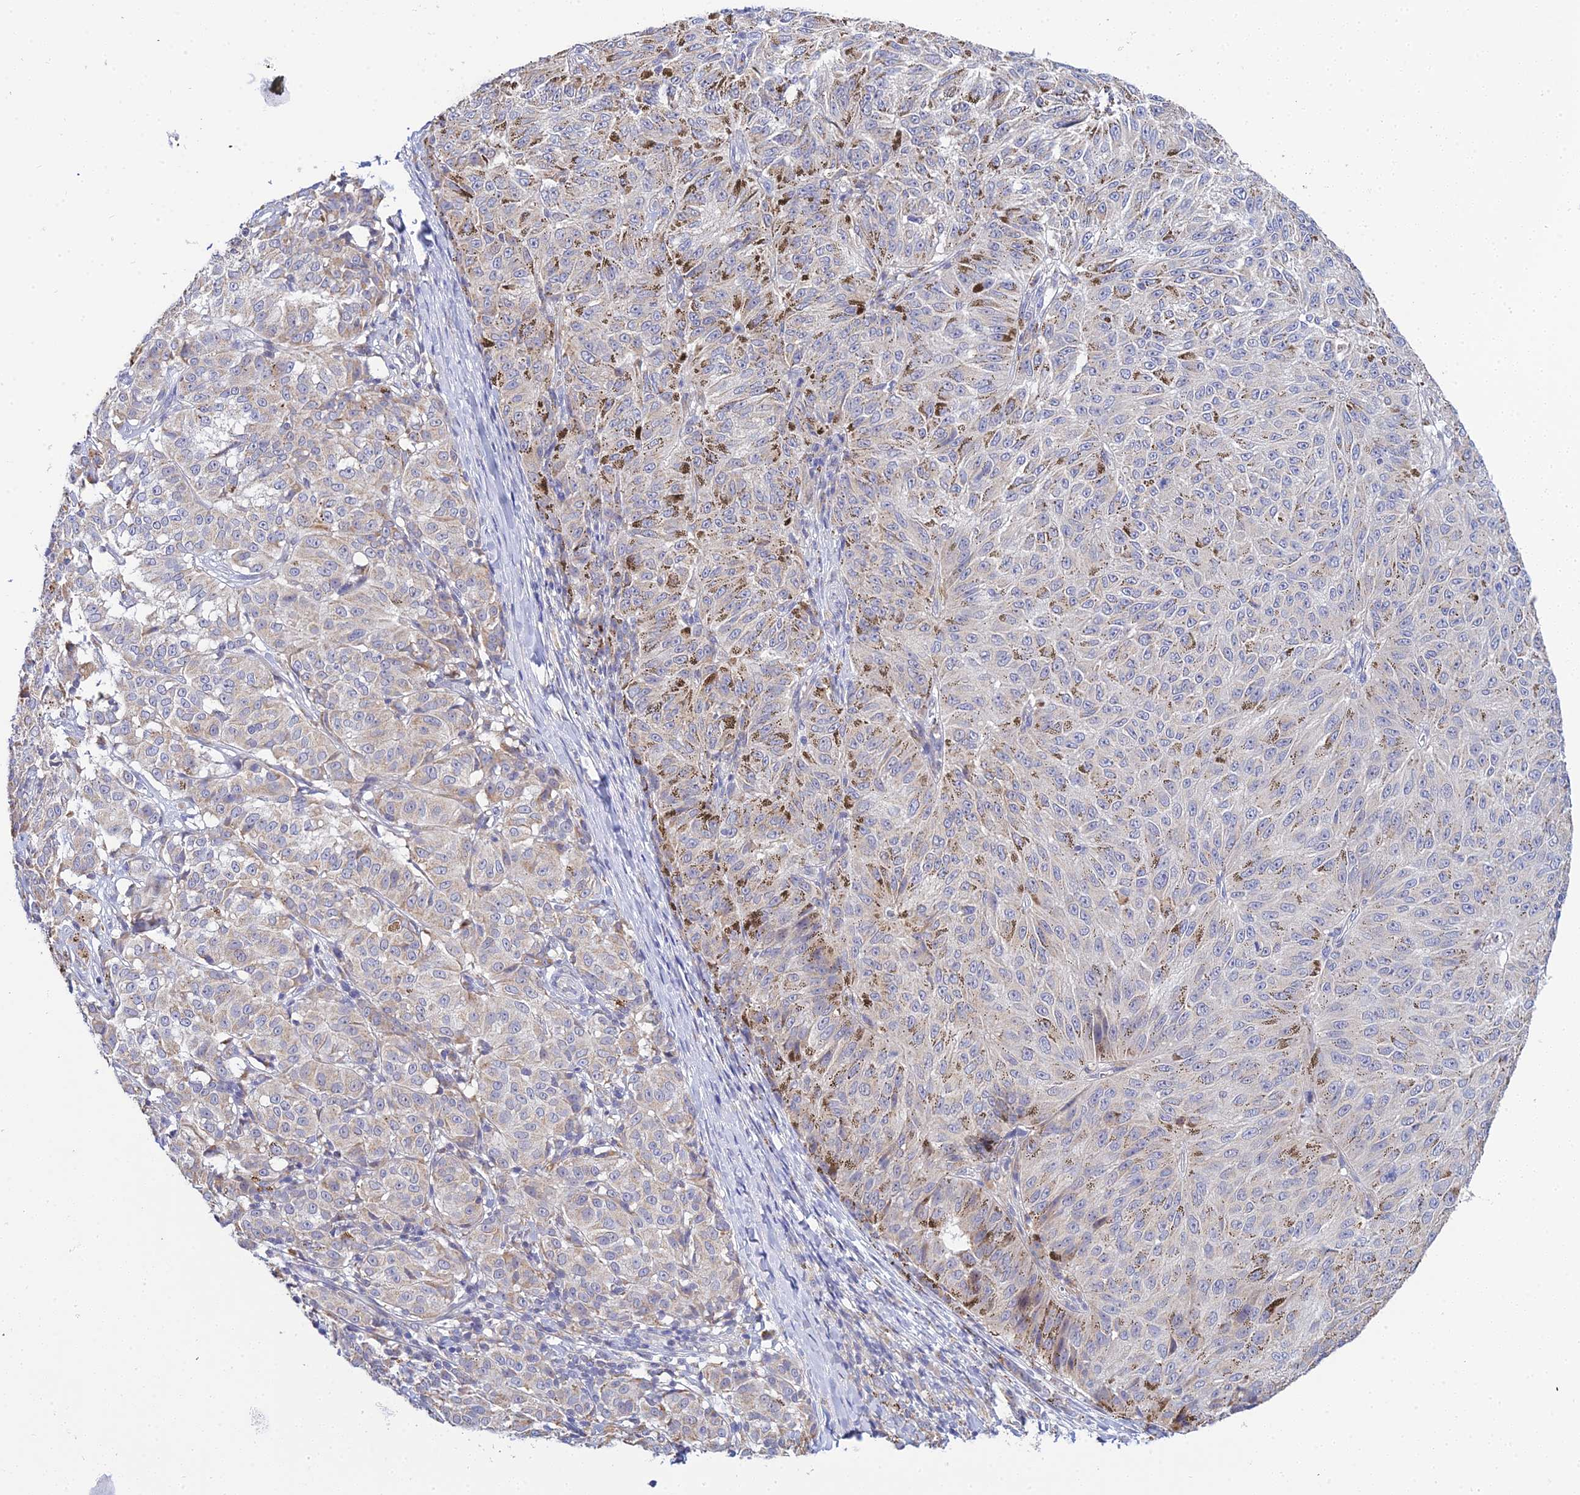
{"staining": {"intensity": "negative", "quantity": "none", "location": "none"}, "tissue": "melanoma", "cell_type": "Tumor cells", "image_type": "cancer", "snomed": [{"axis": "morphology", "description": "Malignant melanoma, NOS"}, {"axis": "topography", "description": "Skin"}], "caption": "IHC of malignant melanoma shows no expression in tumor cells.", "gene": "ZXDA", "patient": {"sex": "female", "age": 72}}